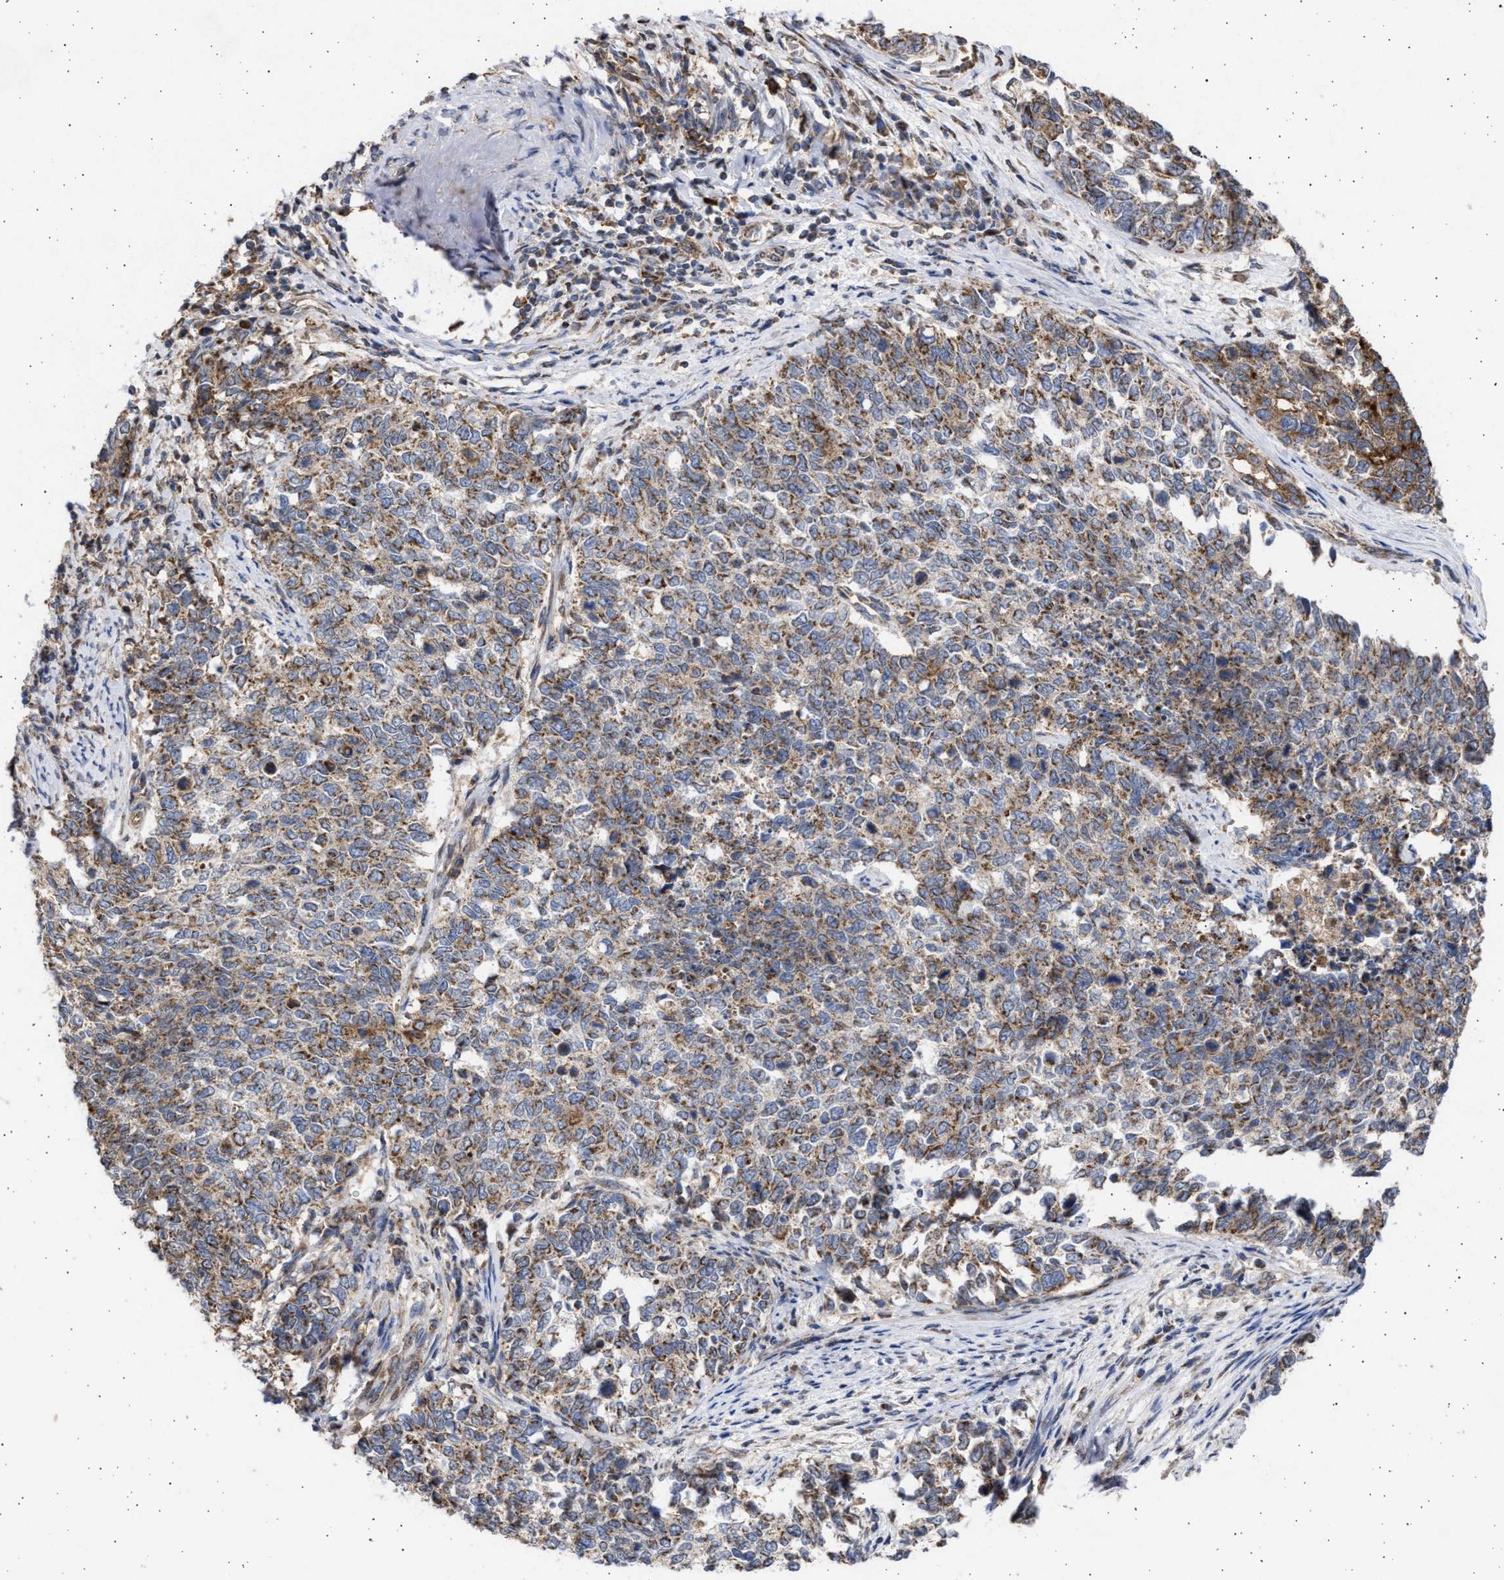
{"staining": {"intensity": "strong", "quantity": "25%-75%", "location": "cytoplasmic/membranous"}, "tissue": "cervical cancer", "cell_type": "Tumor cells", "image_type": "cancer", "snomed": [{"axis": "morphology", "description": "Squamous cell carcinoma, NOS"}, {"axis": "topography", "description": "Cervix"}], "caption": "Protein positivity by immunohistochemistry reveals strong cytoplasmic/membranous staining in approximately 25%-75% of tumor cells in cervical cancer.", "gene": "TTC19", "patient": {"sex": "female", "age": 63}}